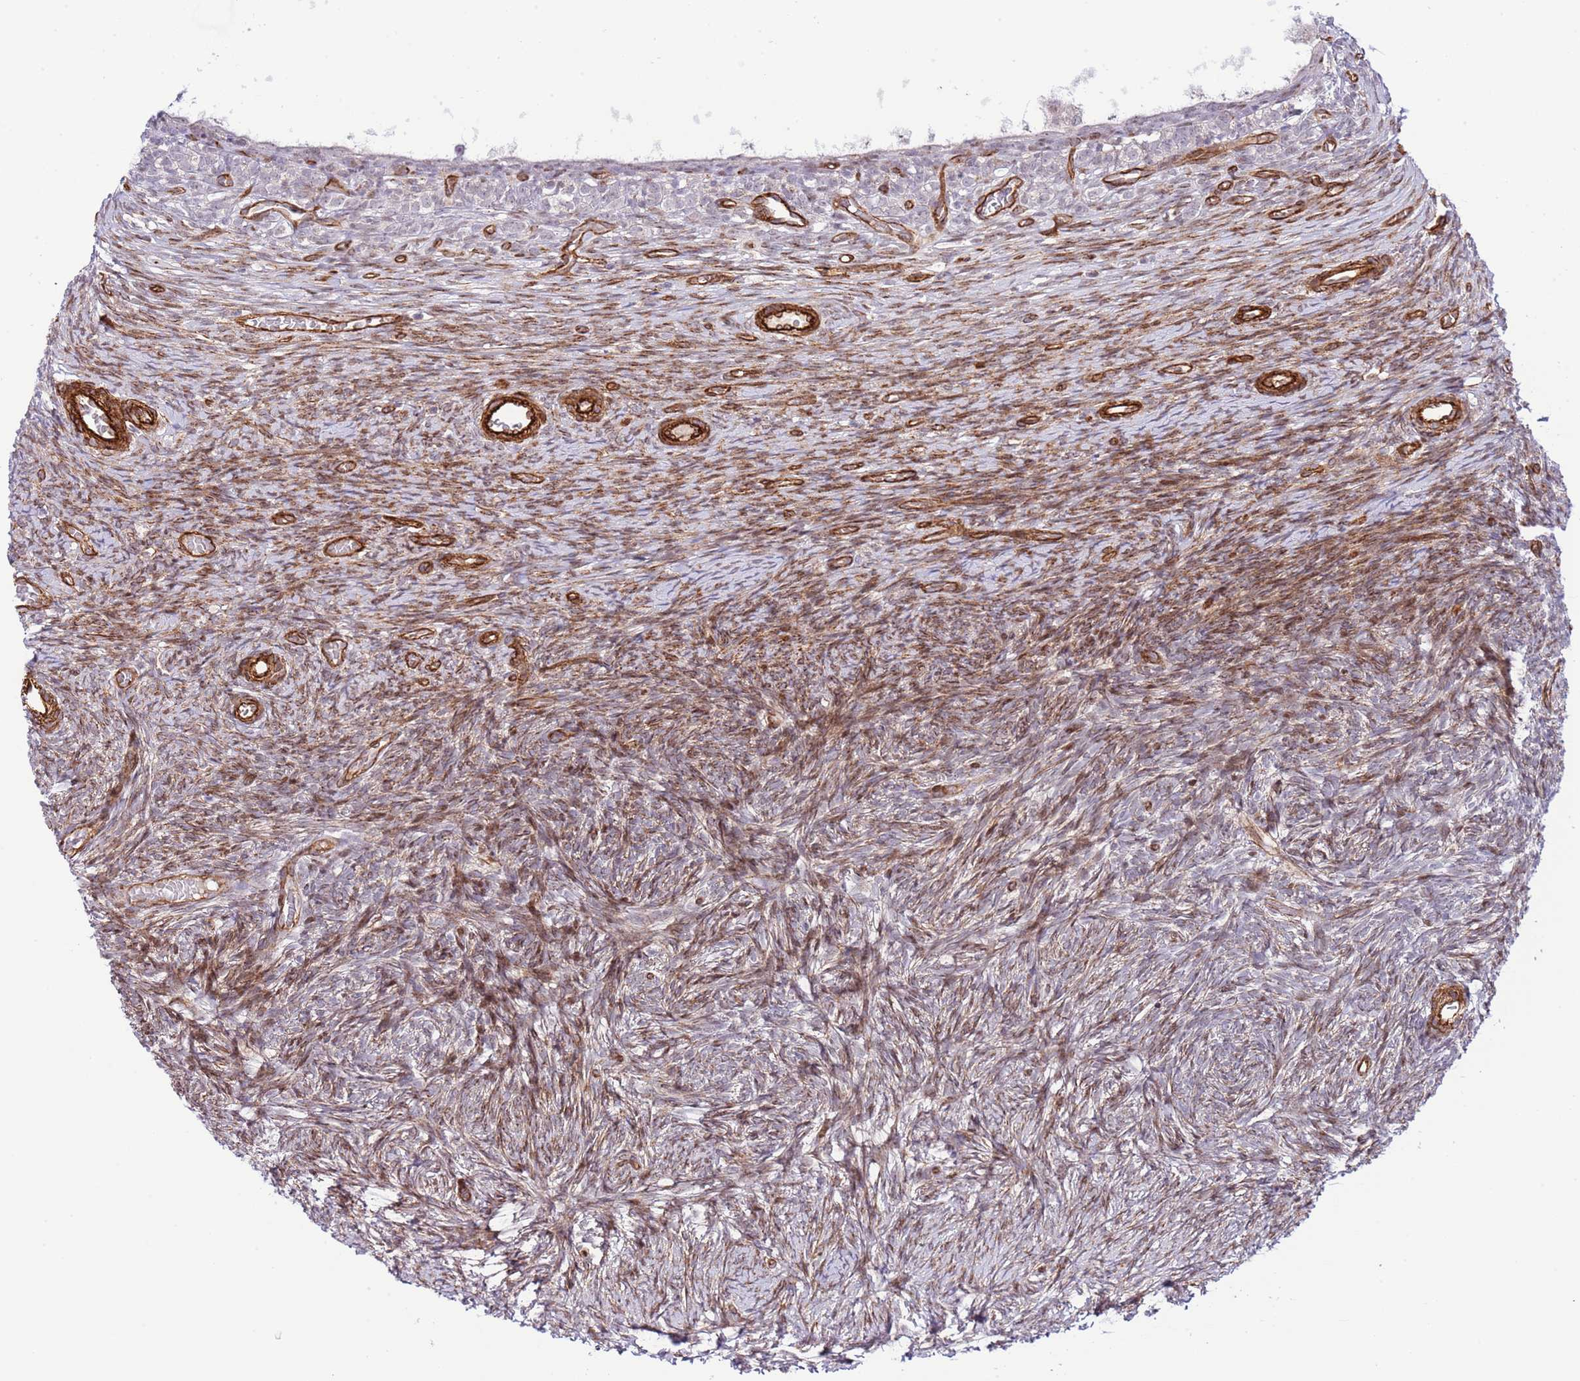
{"staining": {"intensity": "weak", "quantity": ">75%", "location": "cytoplasmic/membranous"}, "tissue": "ovary", "cell_type": "Follicle cells", "image_type": "normal", "snomed": [{"axis": "morphology", "description": "Normal tissue, NOS"}, {"axis": "topography", "description": "Ovary"}], "caption": "A high-resolution photomicrograph shows immunohistochemistry (IHC) staining of benign ovary, which reveals weak cytoplasmic/membranous expression in approximately >75% of follicle cells.", "gene": "NEK3", "patient": {"sex": "female", "age": 39}}